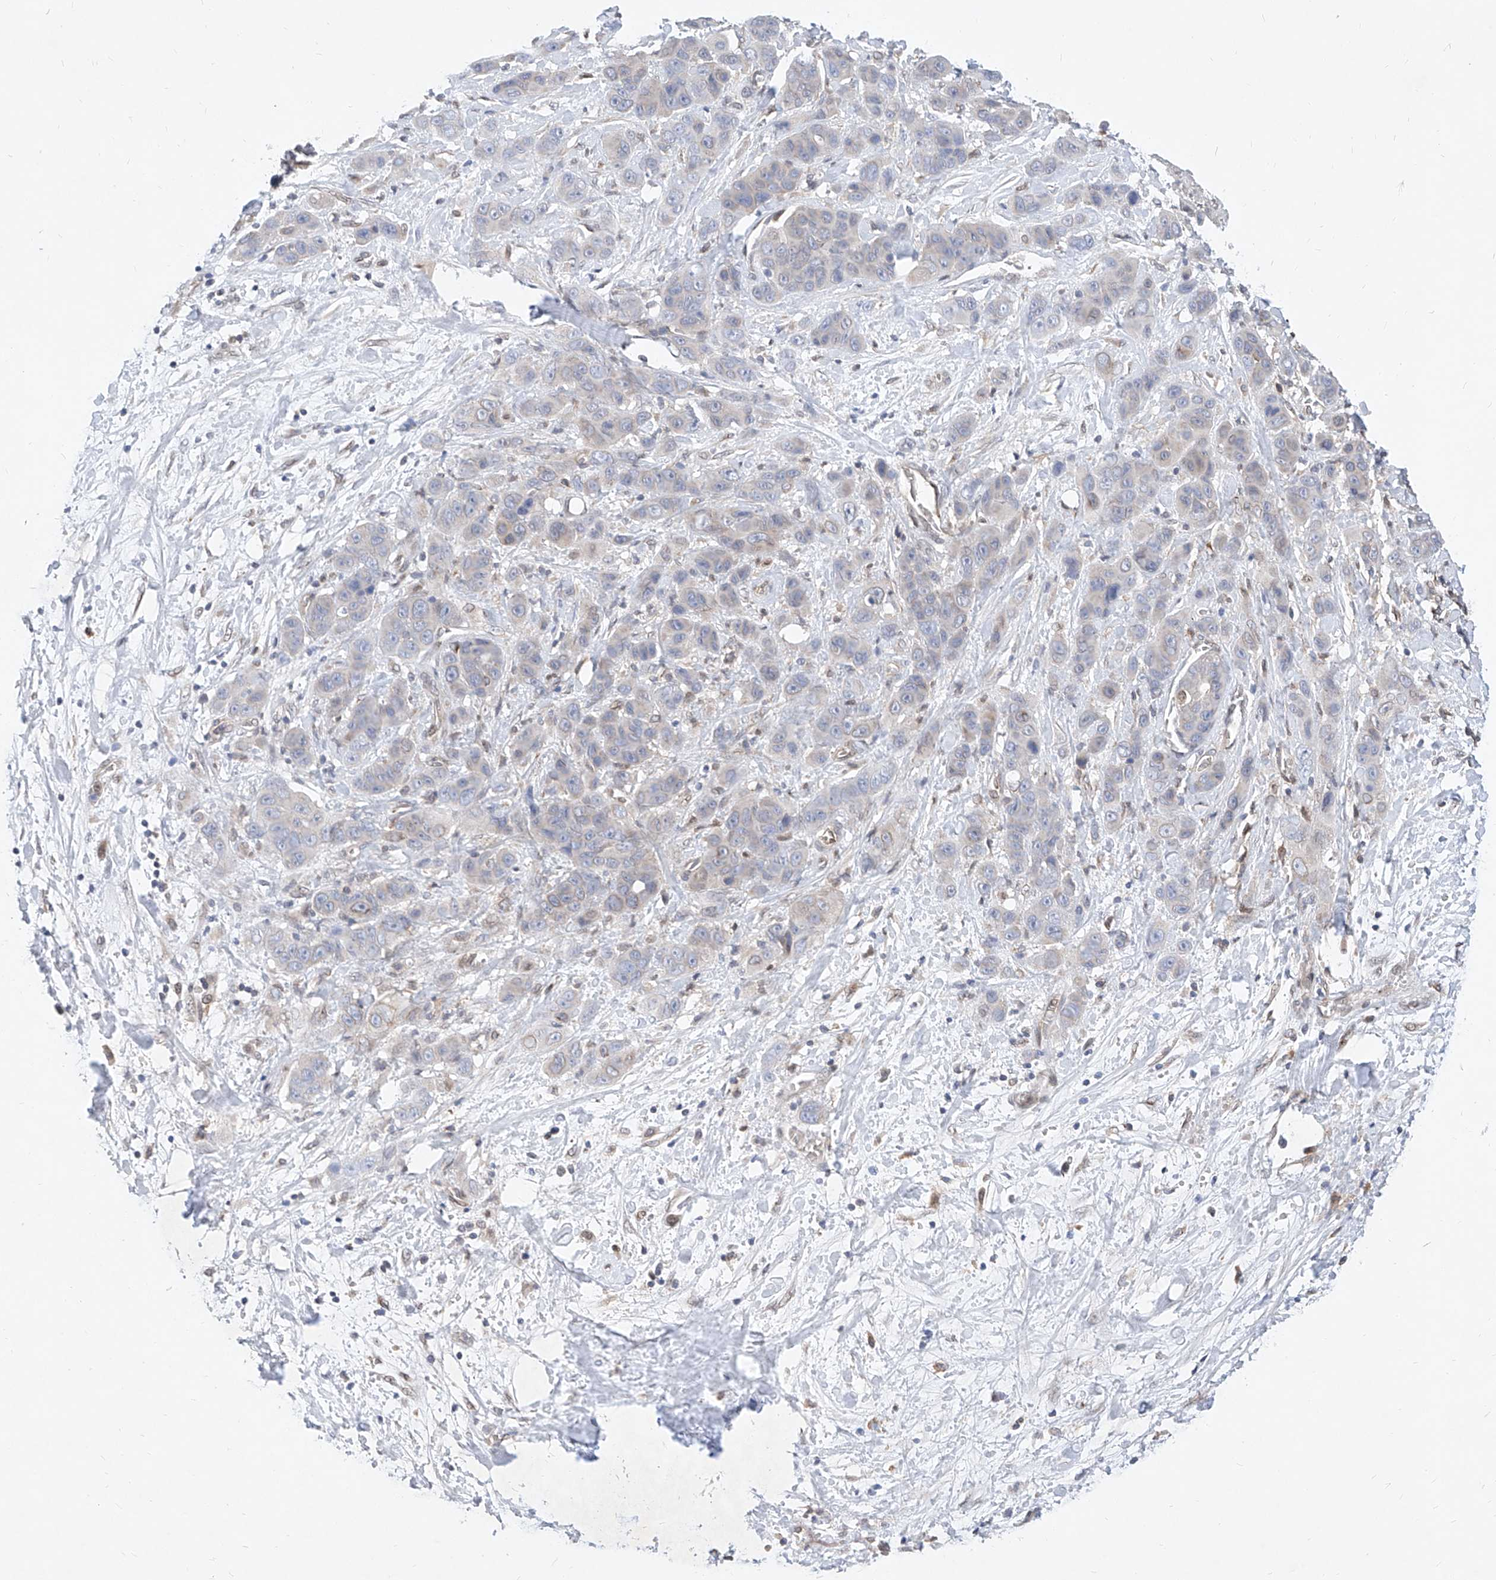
{"staining": {"intensity": "negative", "quantity": "none", "location": "none"}, "tissue": "liver cancer", "cell_type": "Tumor cells", "image_type": "cancer", "snomed": [{"axis": "morphology", "description": "Cholangiocarcinoma"}, {"axis": "topography", "description": "Liver"}], "caption": "Liver cancer was stained to show a protein in brown. There is no significant staining in tumor cells.", "gene": "MX2", "patient": {"sex": "female", "age": 52}}